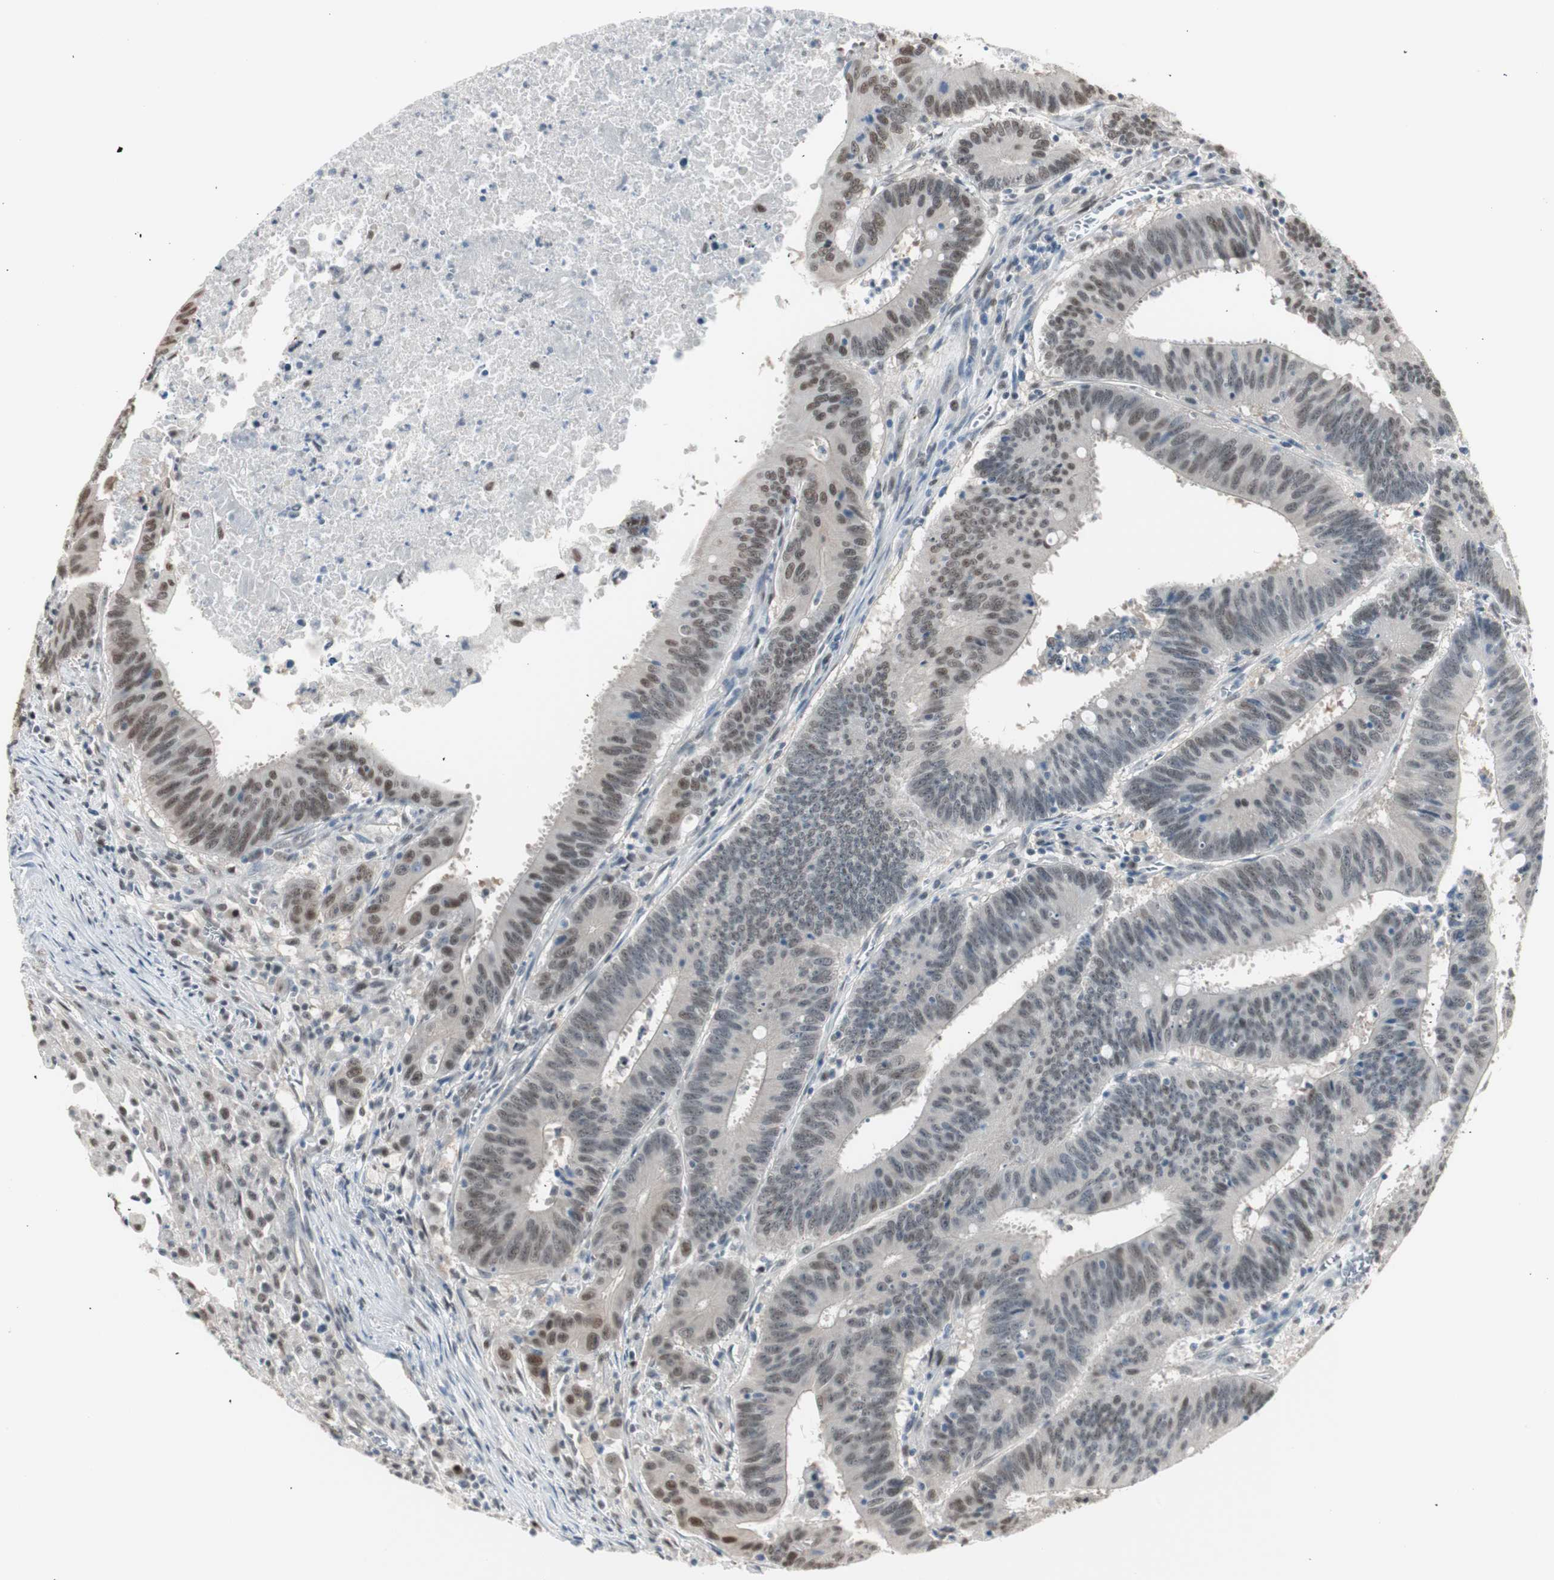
{"staining": {"intensity": "moderate", "quantity": "25%-75%", "location": "nuclear"}, "tissue": "colorectal cancer", "cell_type": "Tumor cells", "image_type": "cancer", "snomed": [{"axis": "morphology", "description": "Adenocarcinoma, NOS"}, {"axis": "topography", "description": "Colon"}], "caption": "High-magnification brightfield microscopy of adenocarcinoma (colorectal) stained with DAB (brown) and counterstained with hematoxylin (blue). tumor cells exhibit moderate nuclear expression is present in approximately25%-75% of cells. The protein is shown in brown color, while the nuclei are stained blue.", "gene": "LONP2", "patient": {"sex": "male", "age": 45}}